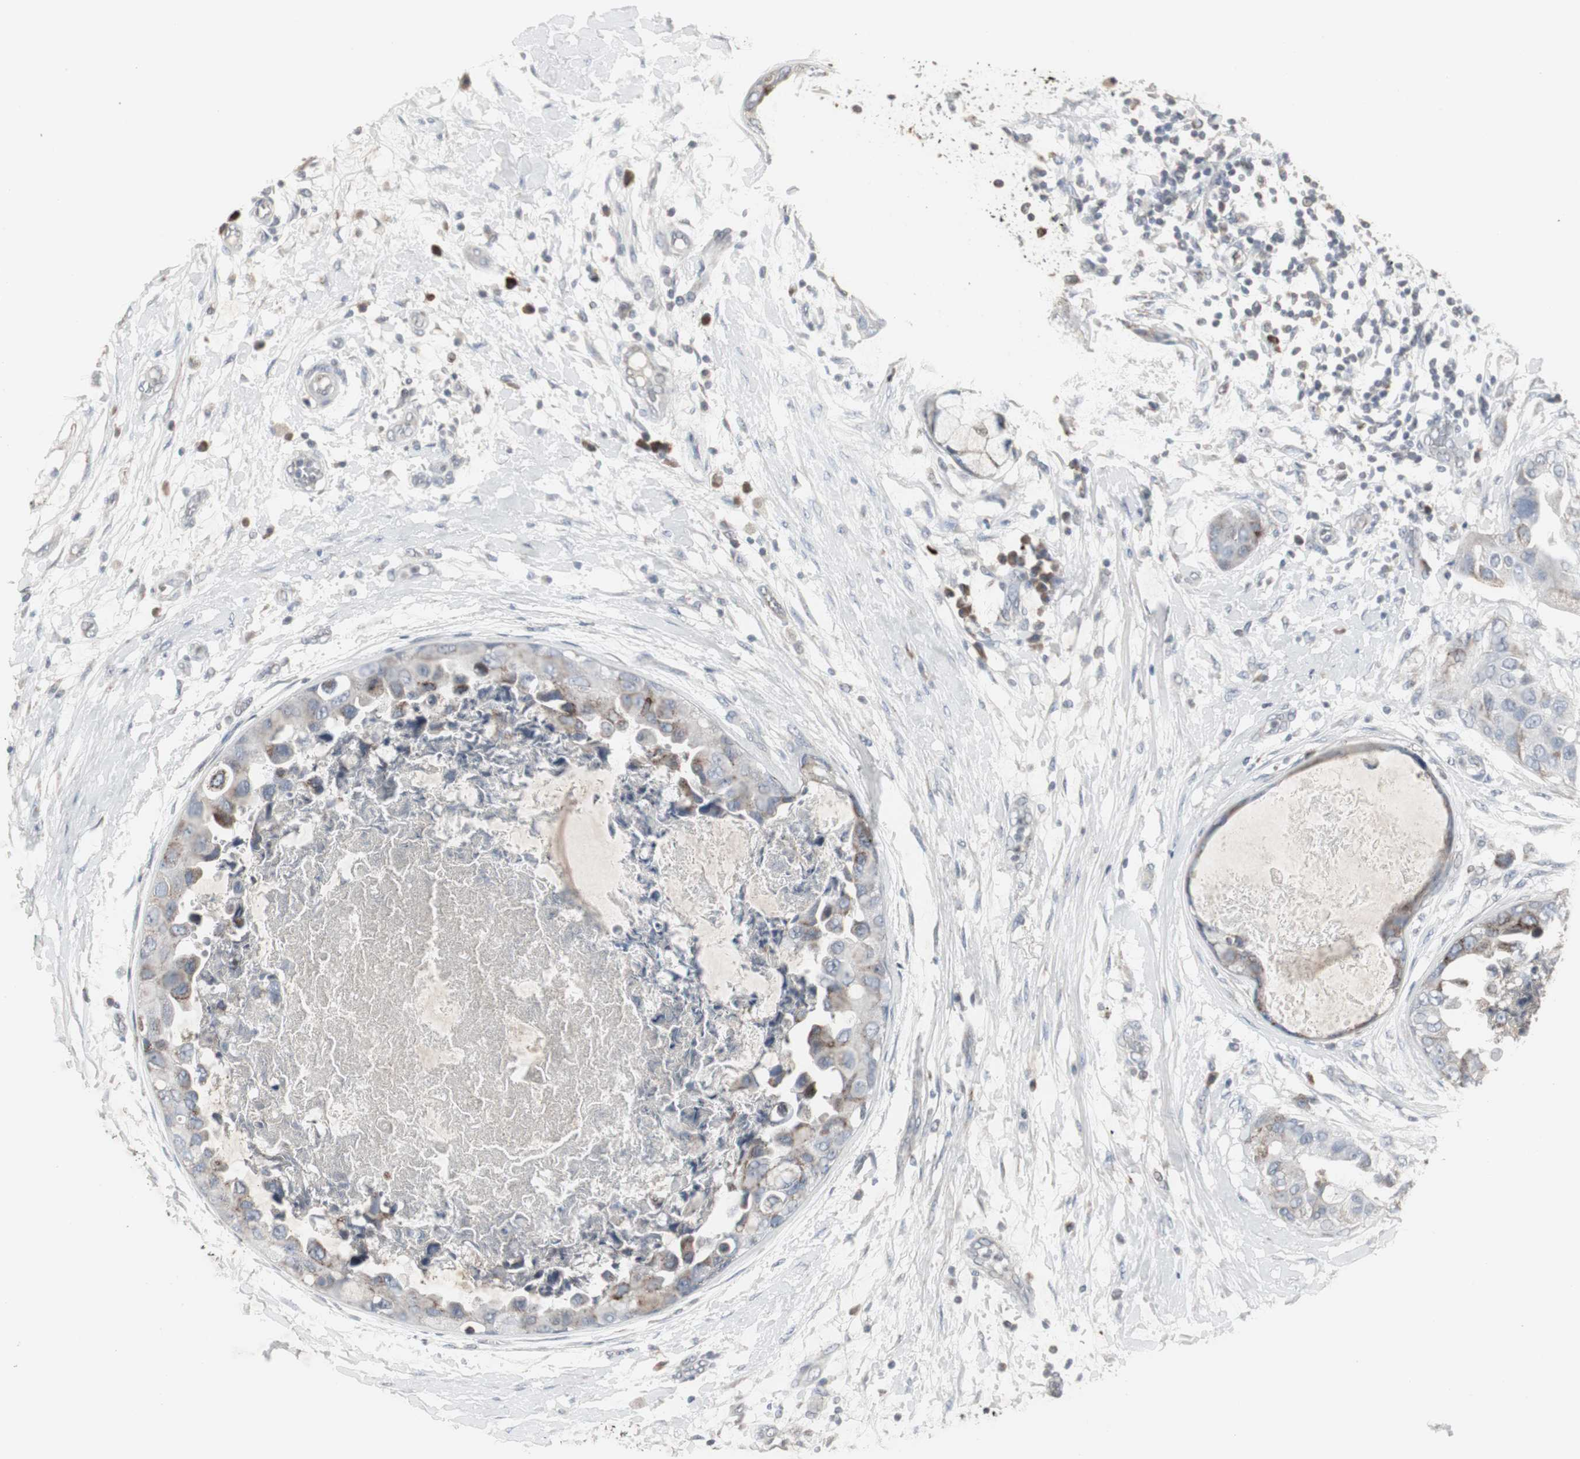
{"staining": {"intensity": "weak", "quantity": "25%-75%", "location": "cytoplasmic/membranous"}, "tissue": "breast cancer", "cell_type": "Tumor cells", "image_type": "cancer", "snomed": [{"axis": "morphology", "description": "Duct carcinoma"}, {"axis": "topography", "description": "Breast"}], "caption": "Immunohistochemistry (IHC) (DAB (3,3'-diaminobenzidine)) staining of breast intraductal carcinoma demonstrates weak cytoplasmic/membranous protein positivity in about 25%-75% of tumor cells.", "gene": "ACAA1", "patient": {"sex": "female", "age": 40}}